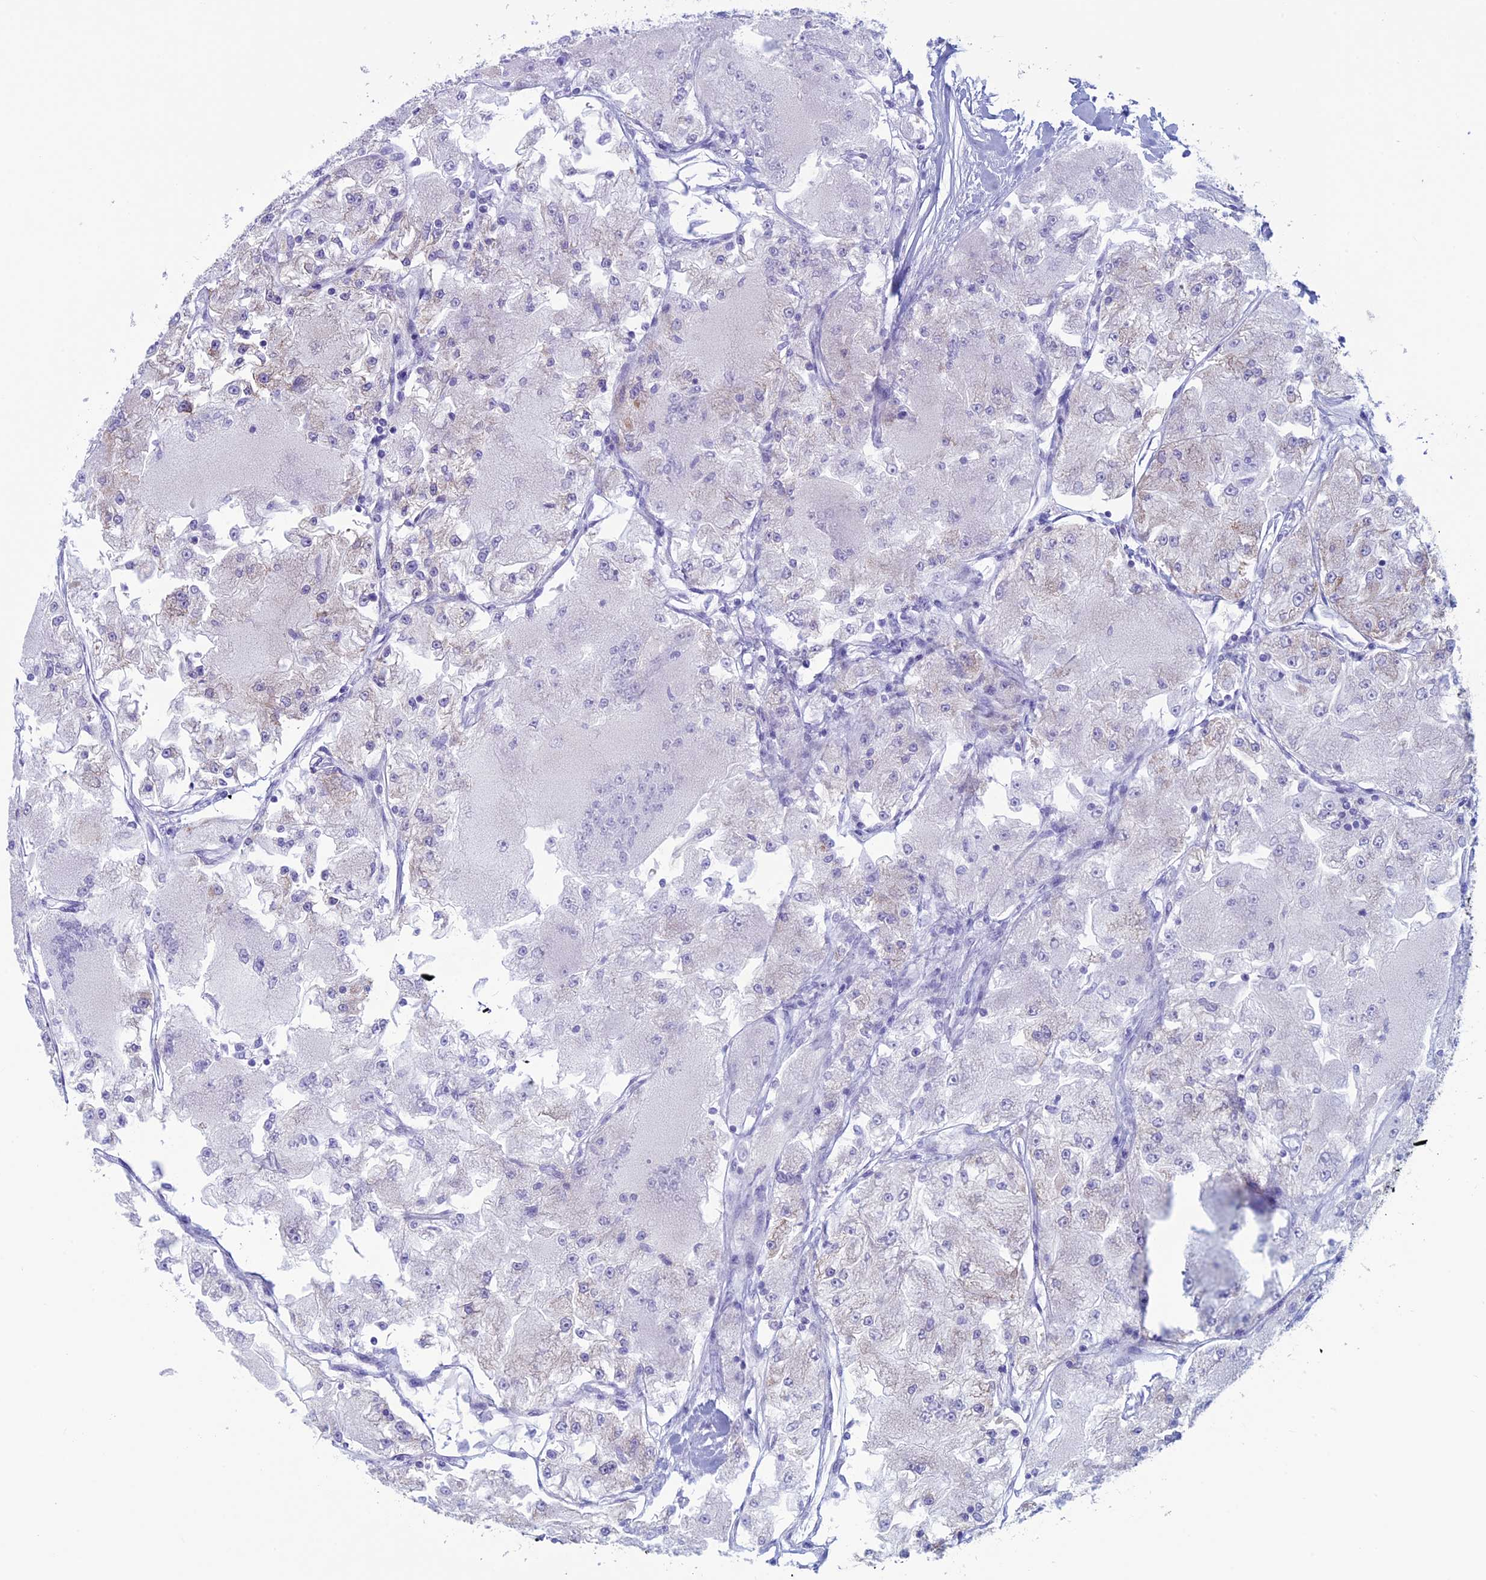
{"staining": {"intensity": "negative", "quantity": "none", "location": "none"}, "tissue": "renal cancer", "cell_type": "Tumor cells", "image_type": "cancer", "snomed": [{"axis": "morphology", "description": "Adenocarcinoma, NOS"}, {"axis": "topography", "description": "Kidney"}], "caption": "This is a micrograph of immunohistochemistry staining of renal cancer (adenocarcinoma), which shows no positivity in tumor cells.", "gene": "MFSD12", "patient": {"sex": "female", "age": 72}}